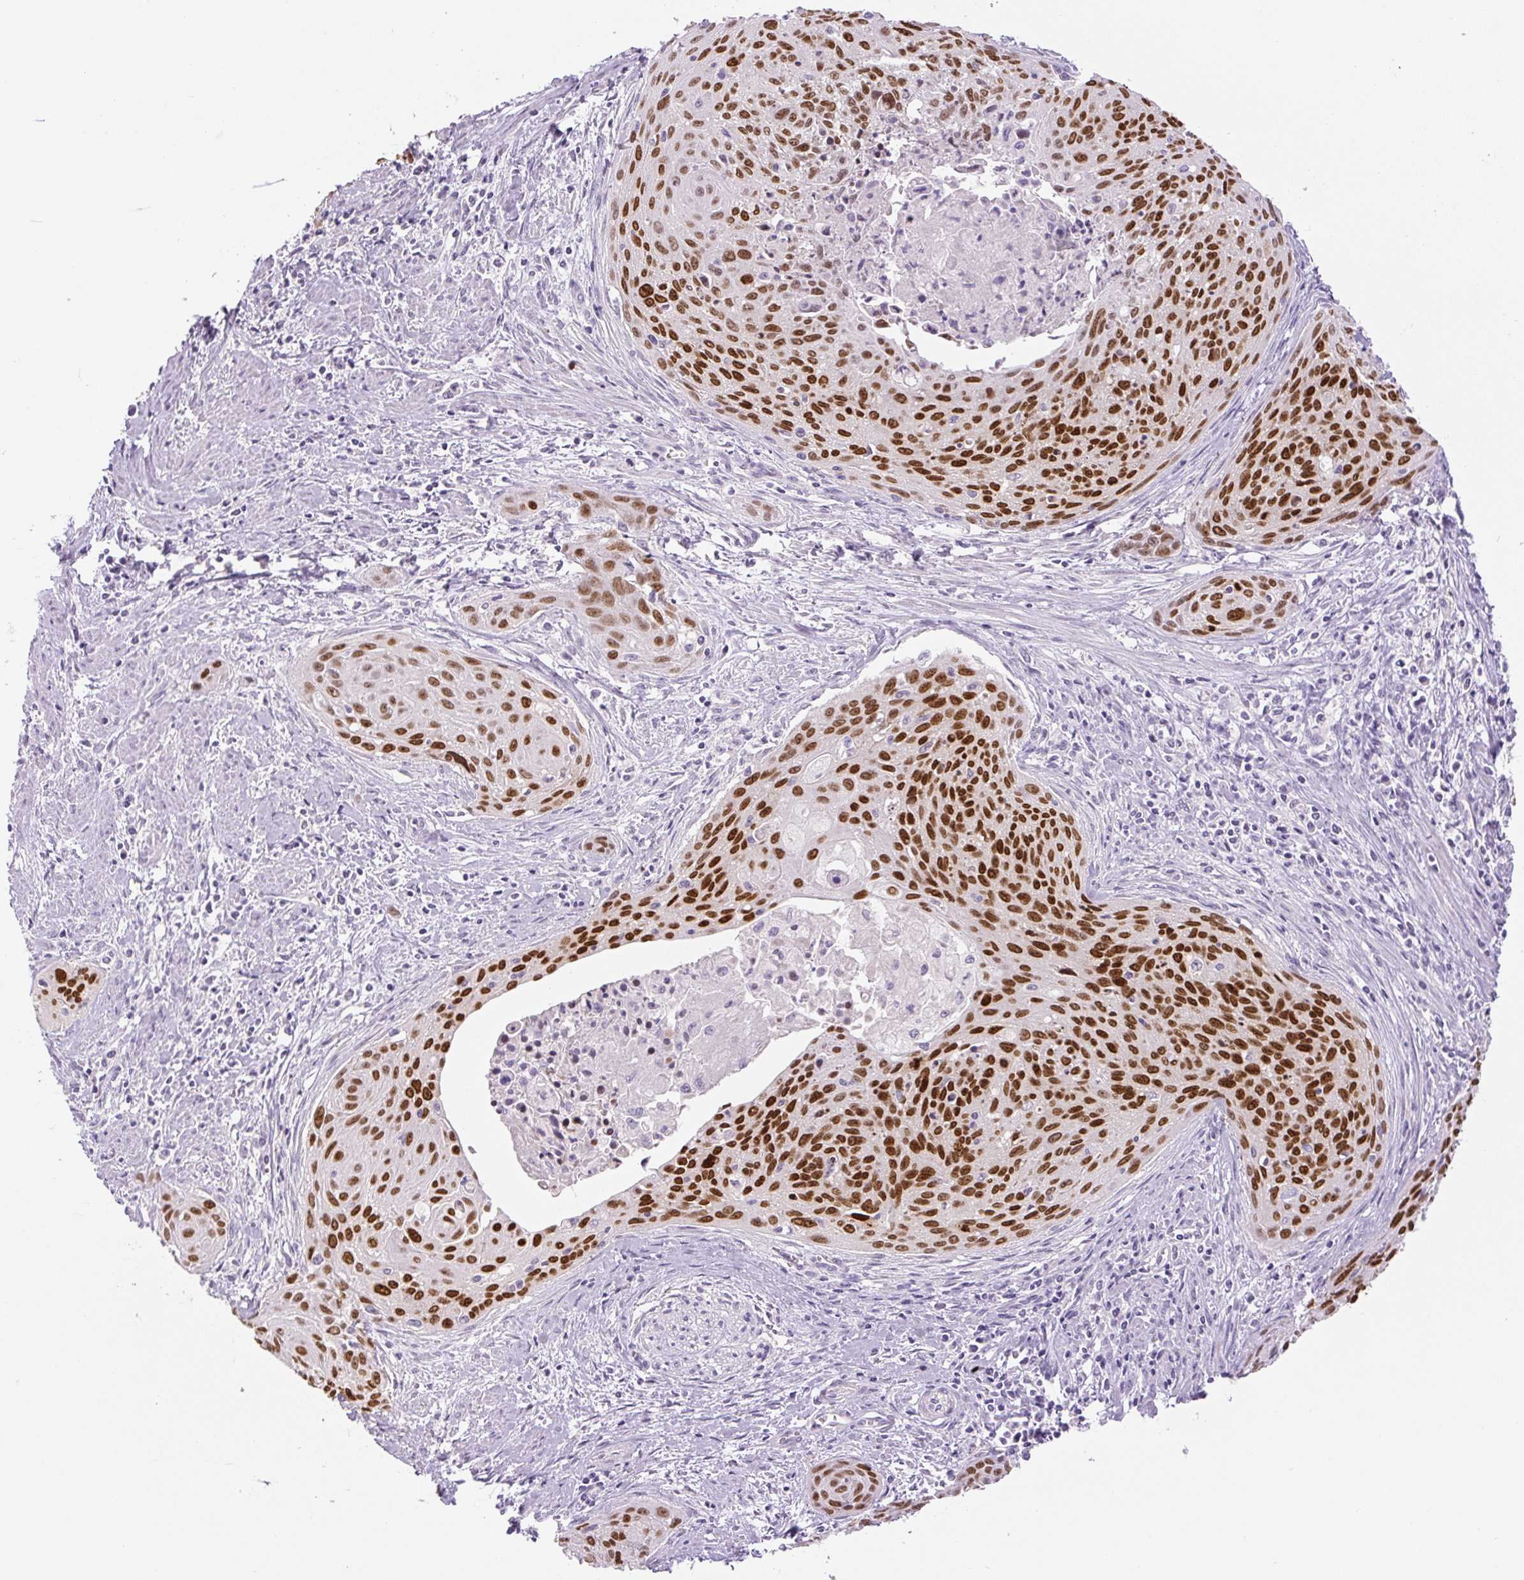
{"staining": {"intensity": "strong", "quantity": ">75%", "location": "nuclear"}, "tissue": "cervical cancer", "cell_type": "Tumor cells", "image_type": "cancer", "snomed": [{"axis": "morphology", "description": "Squamous cell carcinoma, NOS"}, {"axis": "topography", "description": "Cervix"}], "caption": "Cervical cancer (squamous cell carcinoma) stained with DAB IHC displays high levels of strong nuclear positivity in approximately >75% of tumor cells. Nuclei are stained in blue.", "gene": "SIX1", "patient": {"sex": "female", "age": 55}}